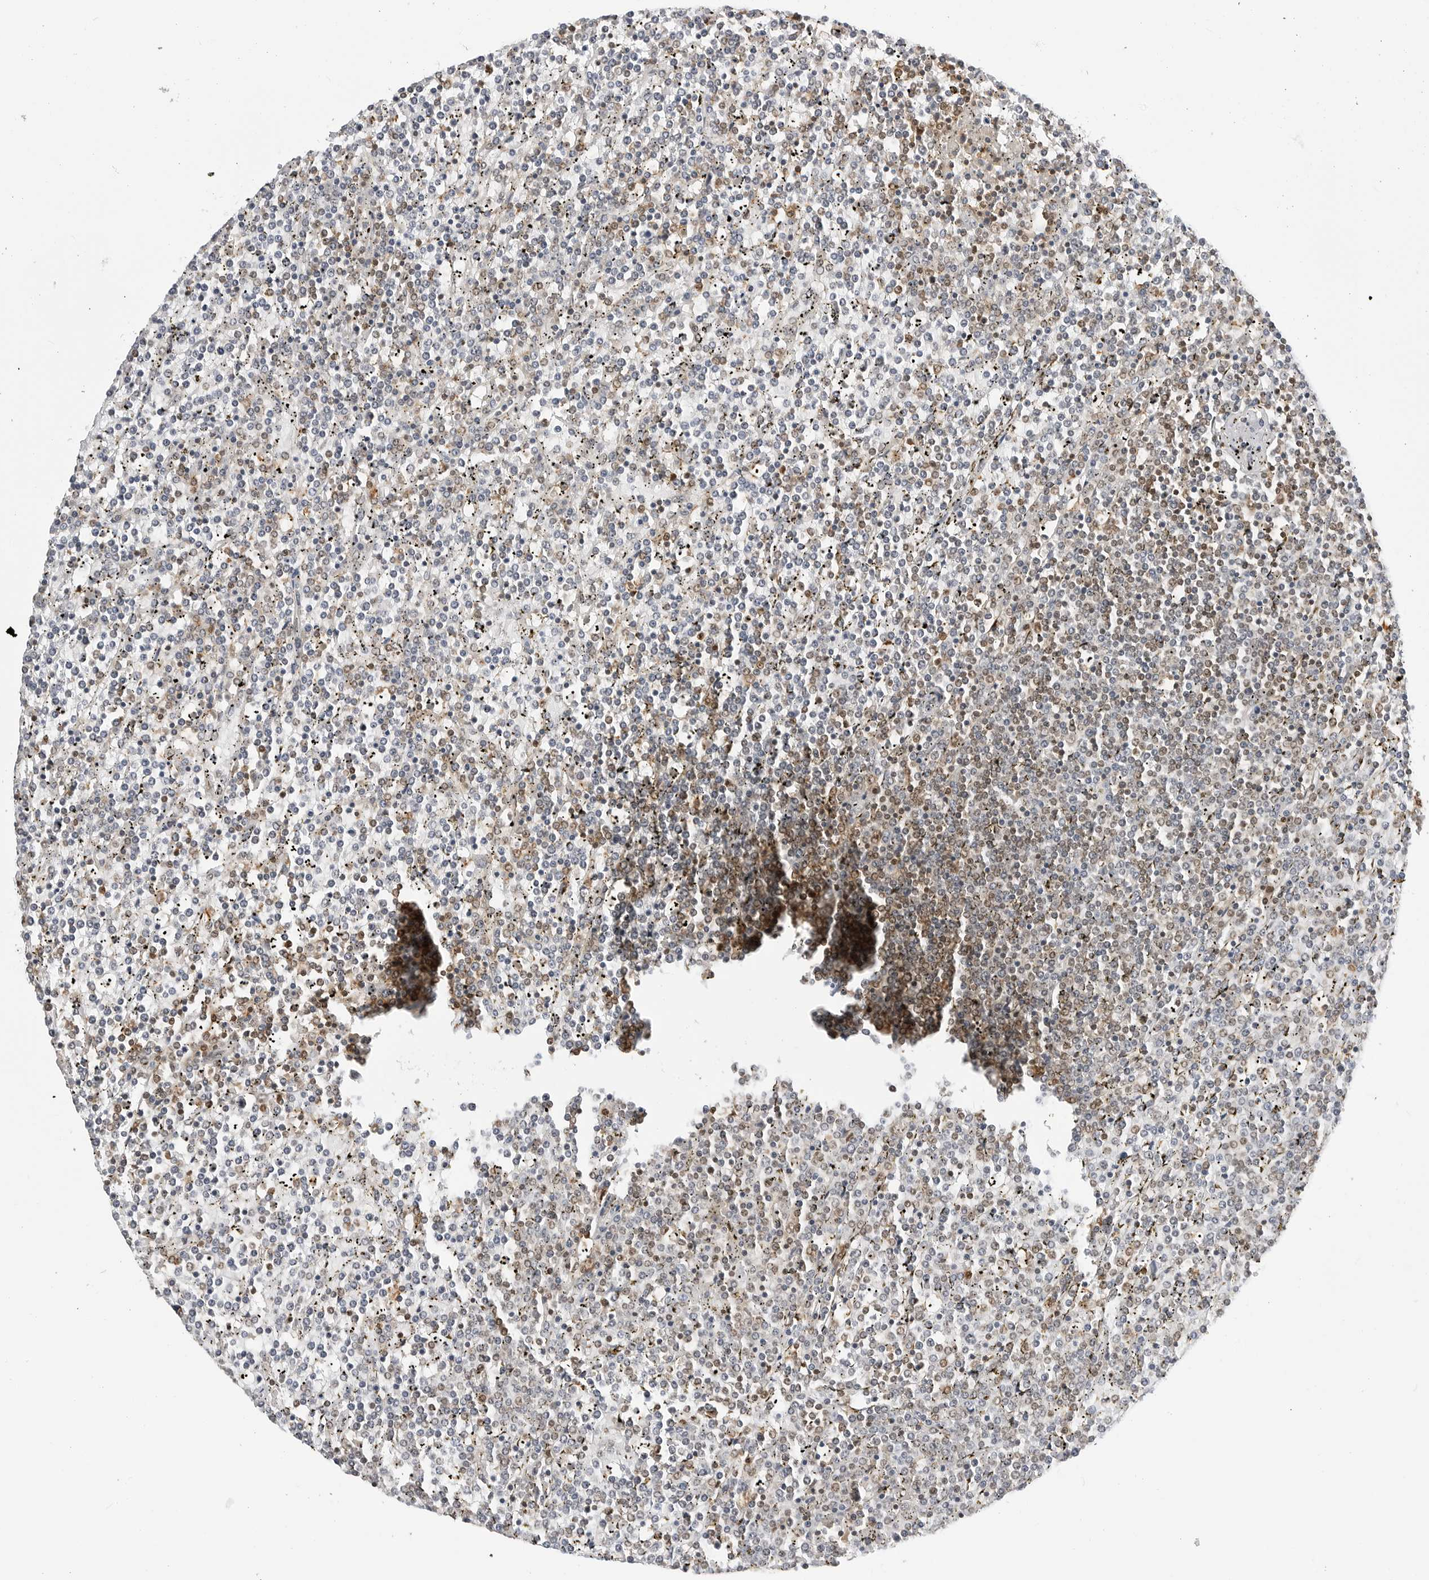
{"staining": {"intensity": "negative", "quantity": "none", "location": "none"}, "tissue": "lymphoma", "cell_type": "Tumor cells", "image_type": "cancer", "snomed": [{"axis": "morphology", "description": "Malignant lymphoma, non-Hodgkin's type, Low grade"}, {"axis": "topography", "description": "Spleen"}], "caption": "High power microscopy histopathology image of an immunohistochemistry (IHC) micrograph of low-grade malignant lymphoma, non-Hodgkin's type, revealing no significant expression in tumor cells.", "gene": "C8orf33", "patient": {"sex": "female", "age": 19}}